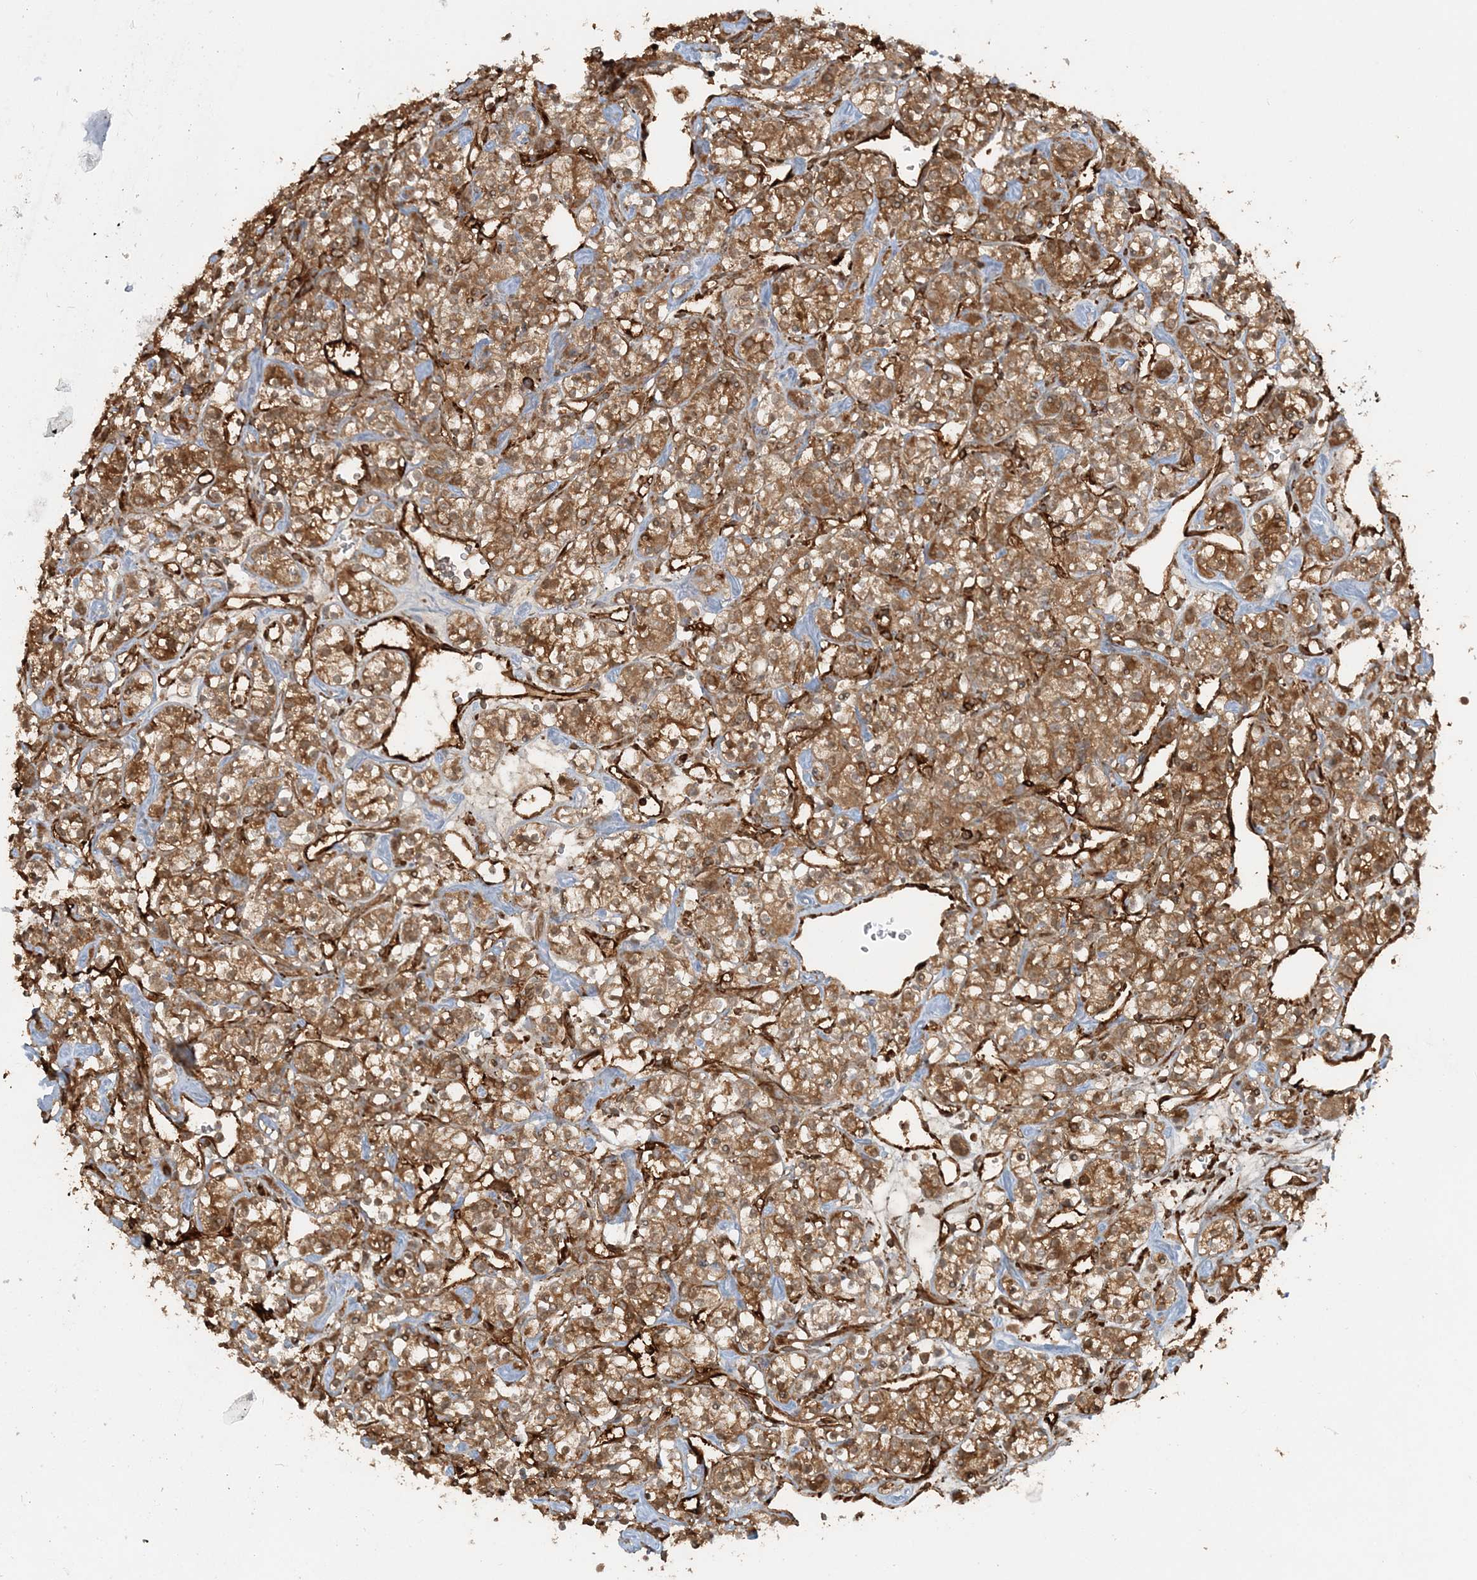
{"staining": {"intensity": "moderate", "quantity": ">75%", "location": "cytoplasmic/membranous"}, "tissue": "renal cancer", "cell_type": "Tumor cells", "image_type": "cancer", "snomed": [{"axis": "morphology", "description": "Adenocarcinoma, NOS"}, {"axis": "topography", "description": "Kidney"}], "caption": "Renal adenocarcinoma was stained to show a protein in brown. There is medium levels of moderate cytoplasmic/membranous staining in about >75% of tumor cells.", "gene": "DSTN", "patient": {"sex": "male", "age": 77}}